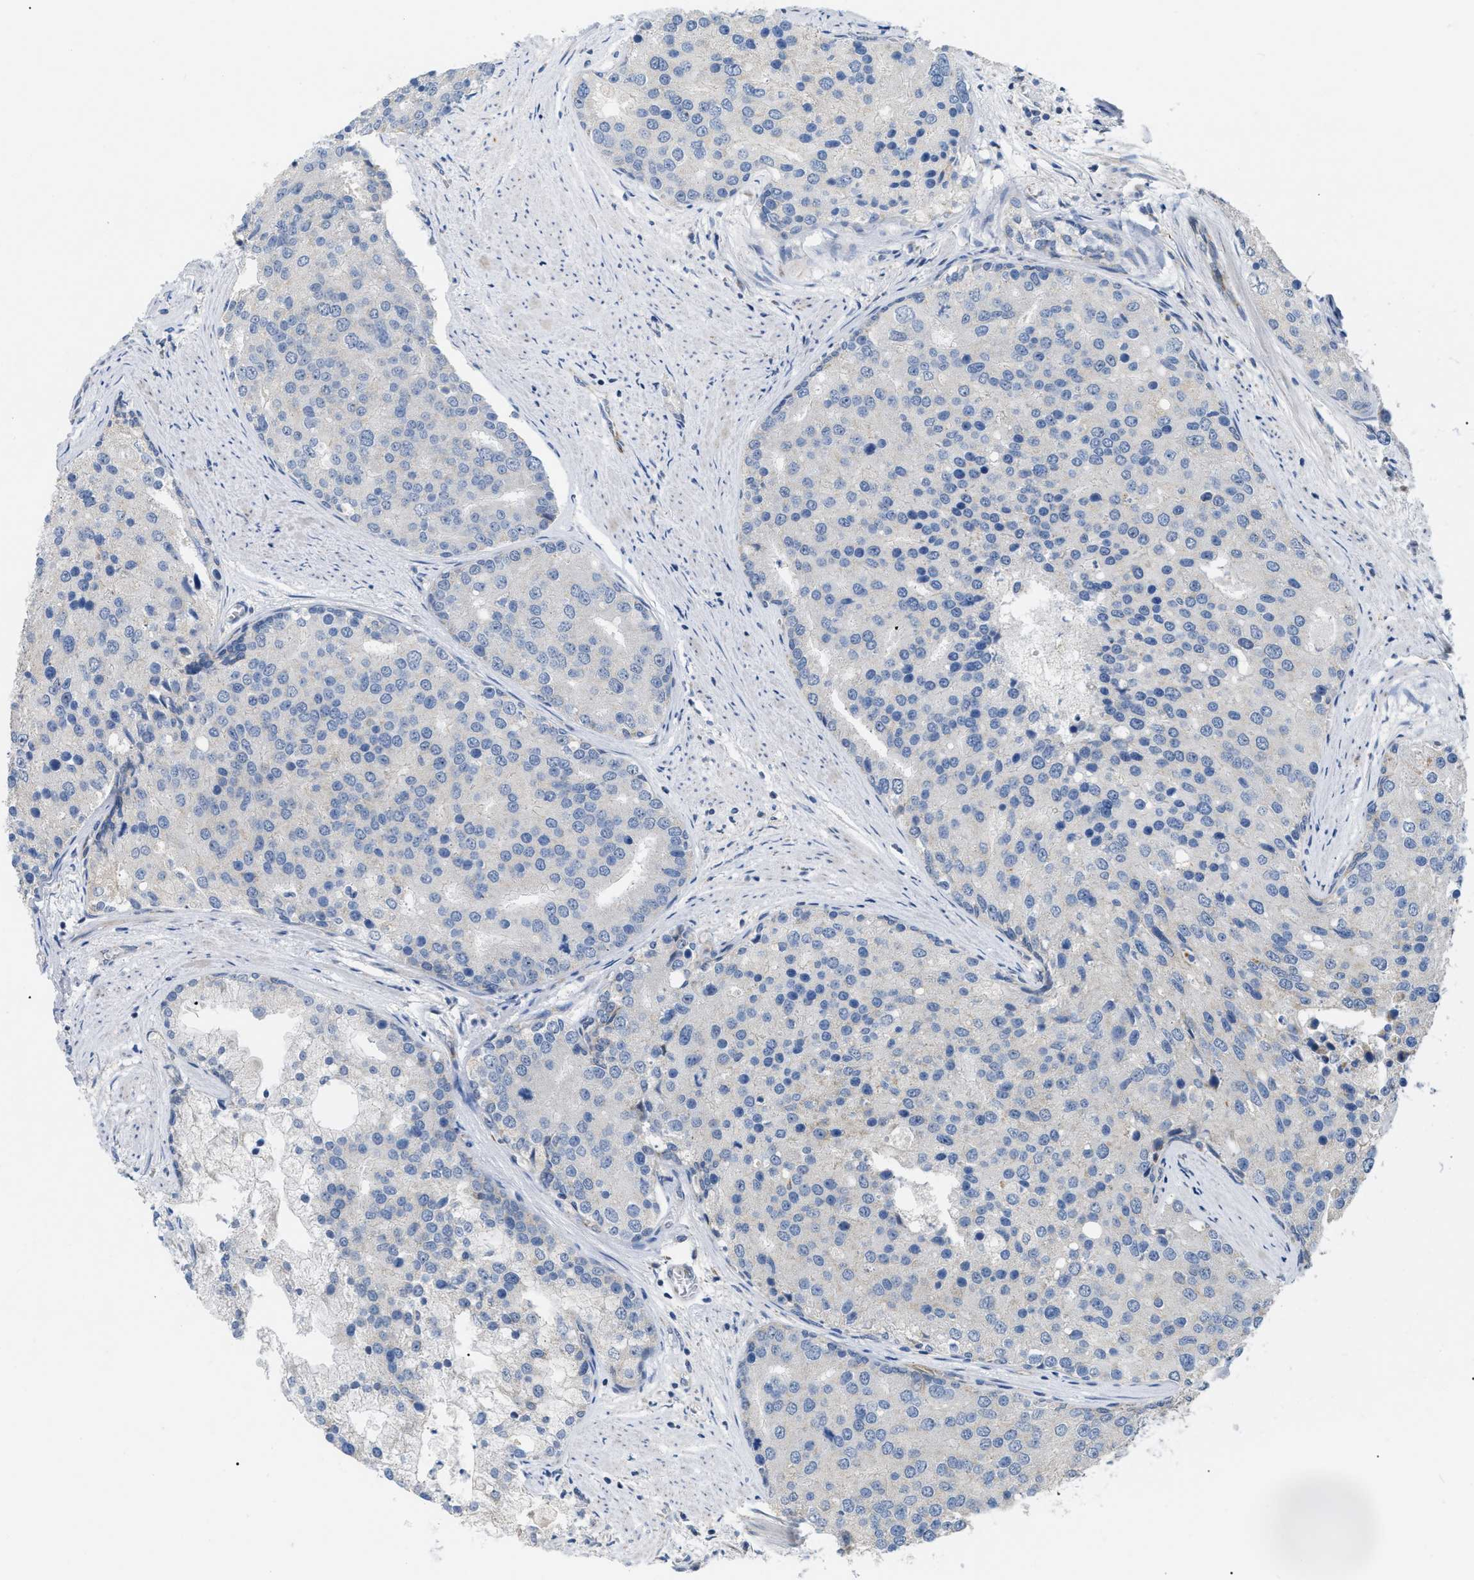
{"staining": {"intensity": "negative", "quantity": "none", "location": "none"}, "tissue": "prostate cancer", "cell_type": "Tumor cells", "image_type": "cancer", "snomed": [{"axis": "morphology", "description": "Adenocarcinoma, High grade"}, {"axis": "topography", "description": "Prostate"}], "caption": "An immunohistochemistry photomicrograph of adenocarcinoma (high-grade) (prostate) is shown. There is no staining in tumor cells of adenocarcinoma (high-grade) (prostate).", "gene": "DHX58", "patient": {"sex": "male", "age": 50}}